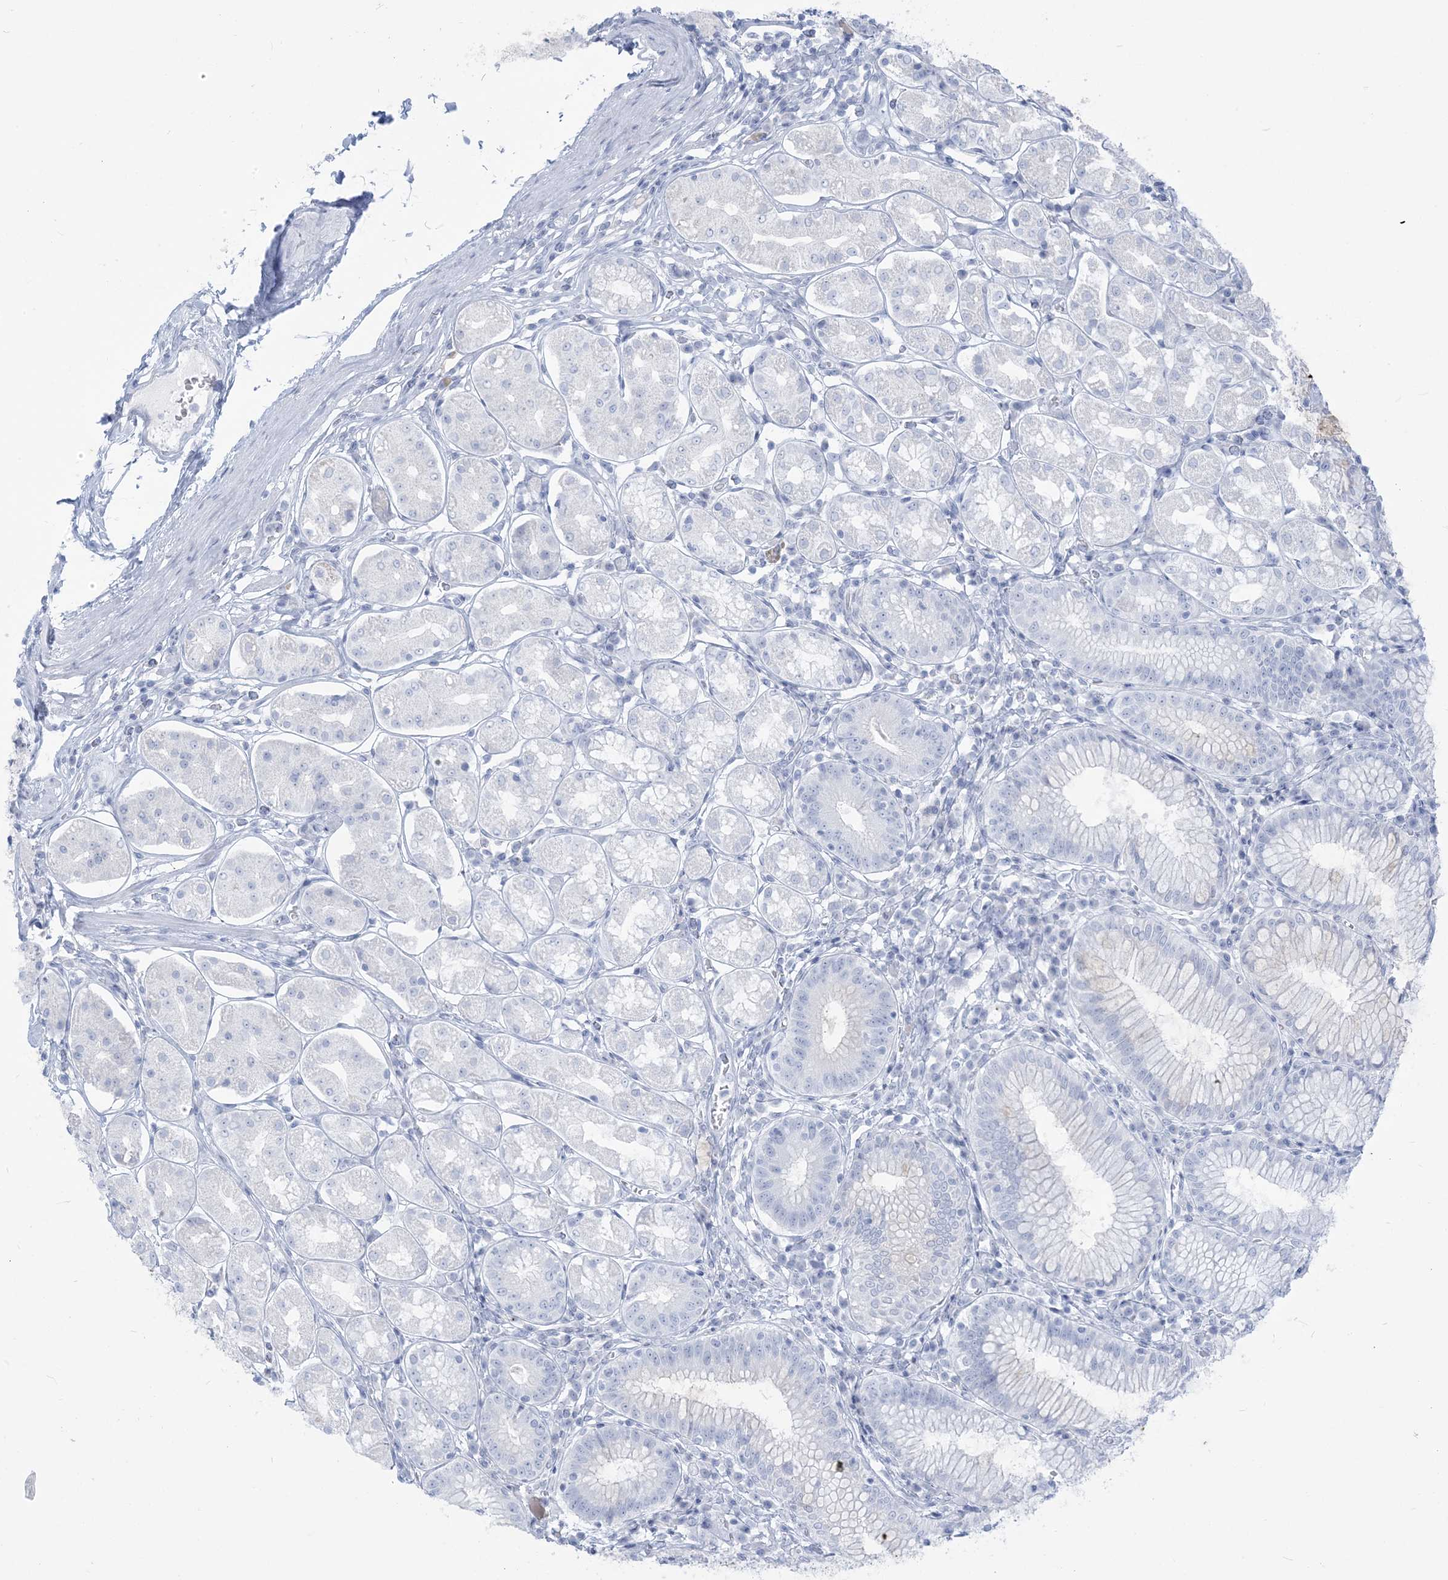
{"staining": {"intensity": "negative", "quantity": "none", "location": "none"}, "tissue": "stomach", "cell_type": "Glandular cells", "image_type": "normal", "snomed": [{"axis": "morphology", "description": "Normal tissue, NOS"}, {"axis": "topography", "description": "Stomach, lower"}], "caption": "DAB (3,3'-diaminobenzidine) immunohistochemical staining of unremarkable human stomach exhibits no significant expression in glandular cells. (Stains: DAB (3,3'-diaminobenzidine) immunohistochemistry (IHC) with hematoxylin counter stain, Microscopy: brightfield microscopy at high magnification).", "gene": "HLA", "patient": {"sex": "female", "age": 56}}